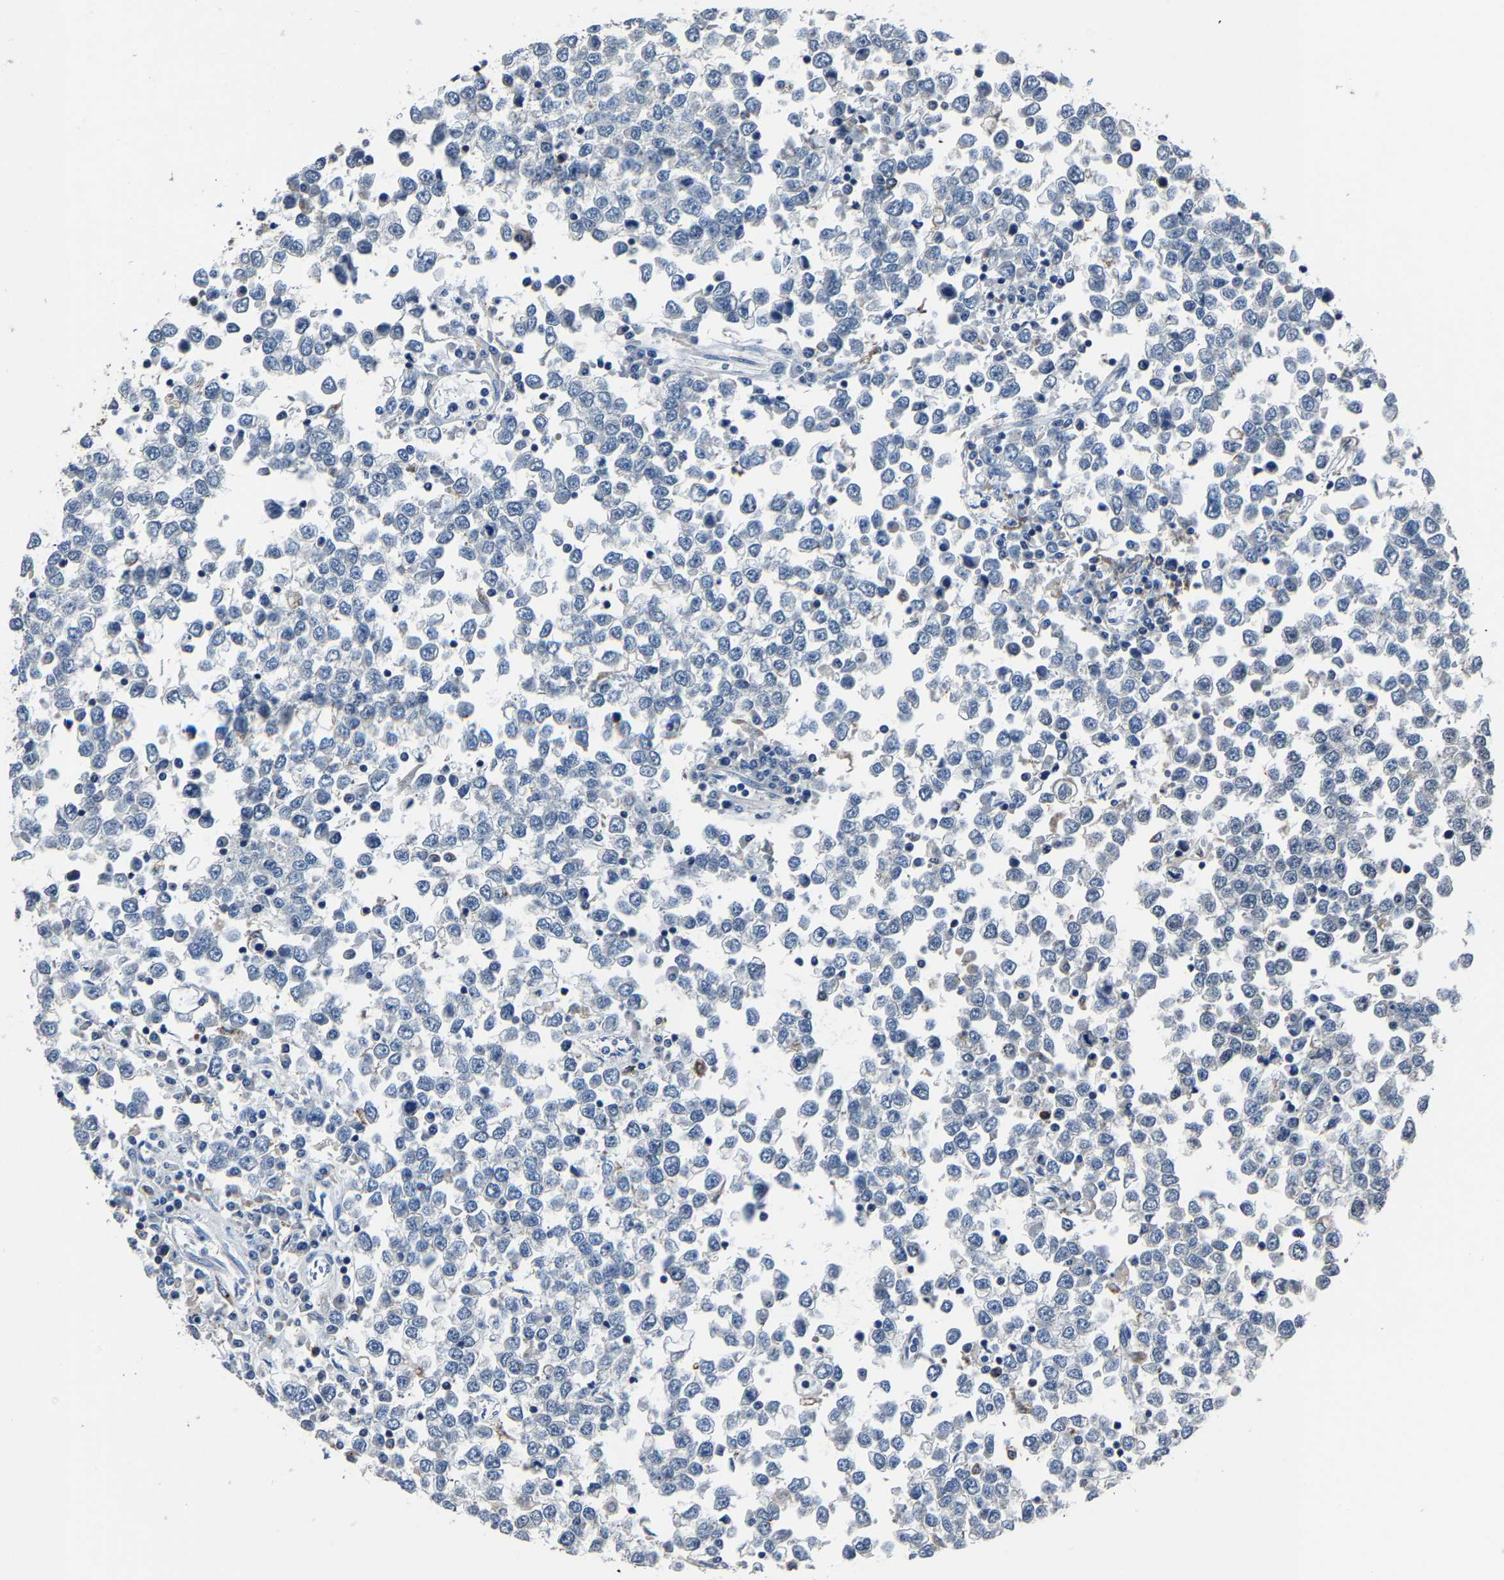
{"staining": {"intensity": "negative", "quantity": "none", "location": "none"}, "tissue": "testis cancer", "cell_type": "Tumor cells", "image_type": "cancer", "snomed": [{"axis": "morphology", "description": "Seminoma, NOS"}, {"axis": "topography", "description": "Testis"}], "caption": "A histopathology image of human testis seminoma is negative for staining in tumor cells. (DAB (3,3'-diaminobenzidine) IHC visualized using brightfield microscopy, high magnification).", "gene": "STRBP", "patient": {"sex": "male", "age": 65}}